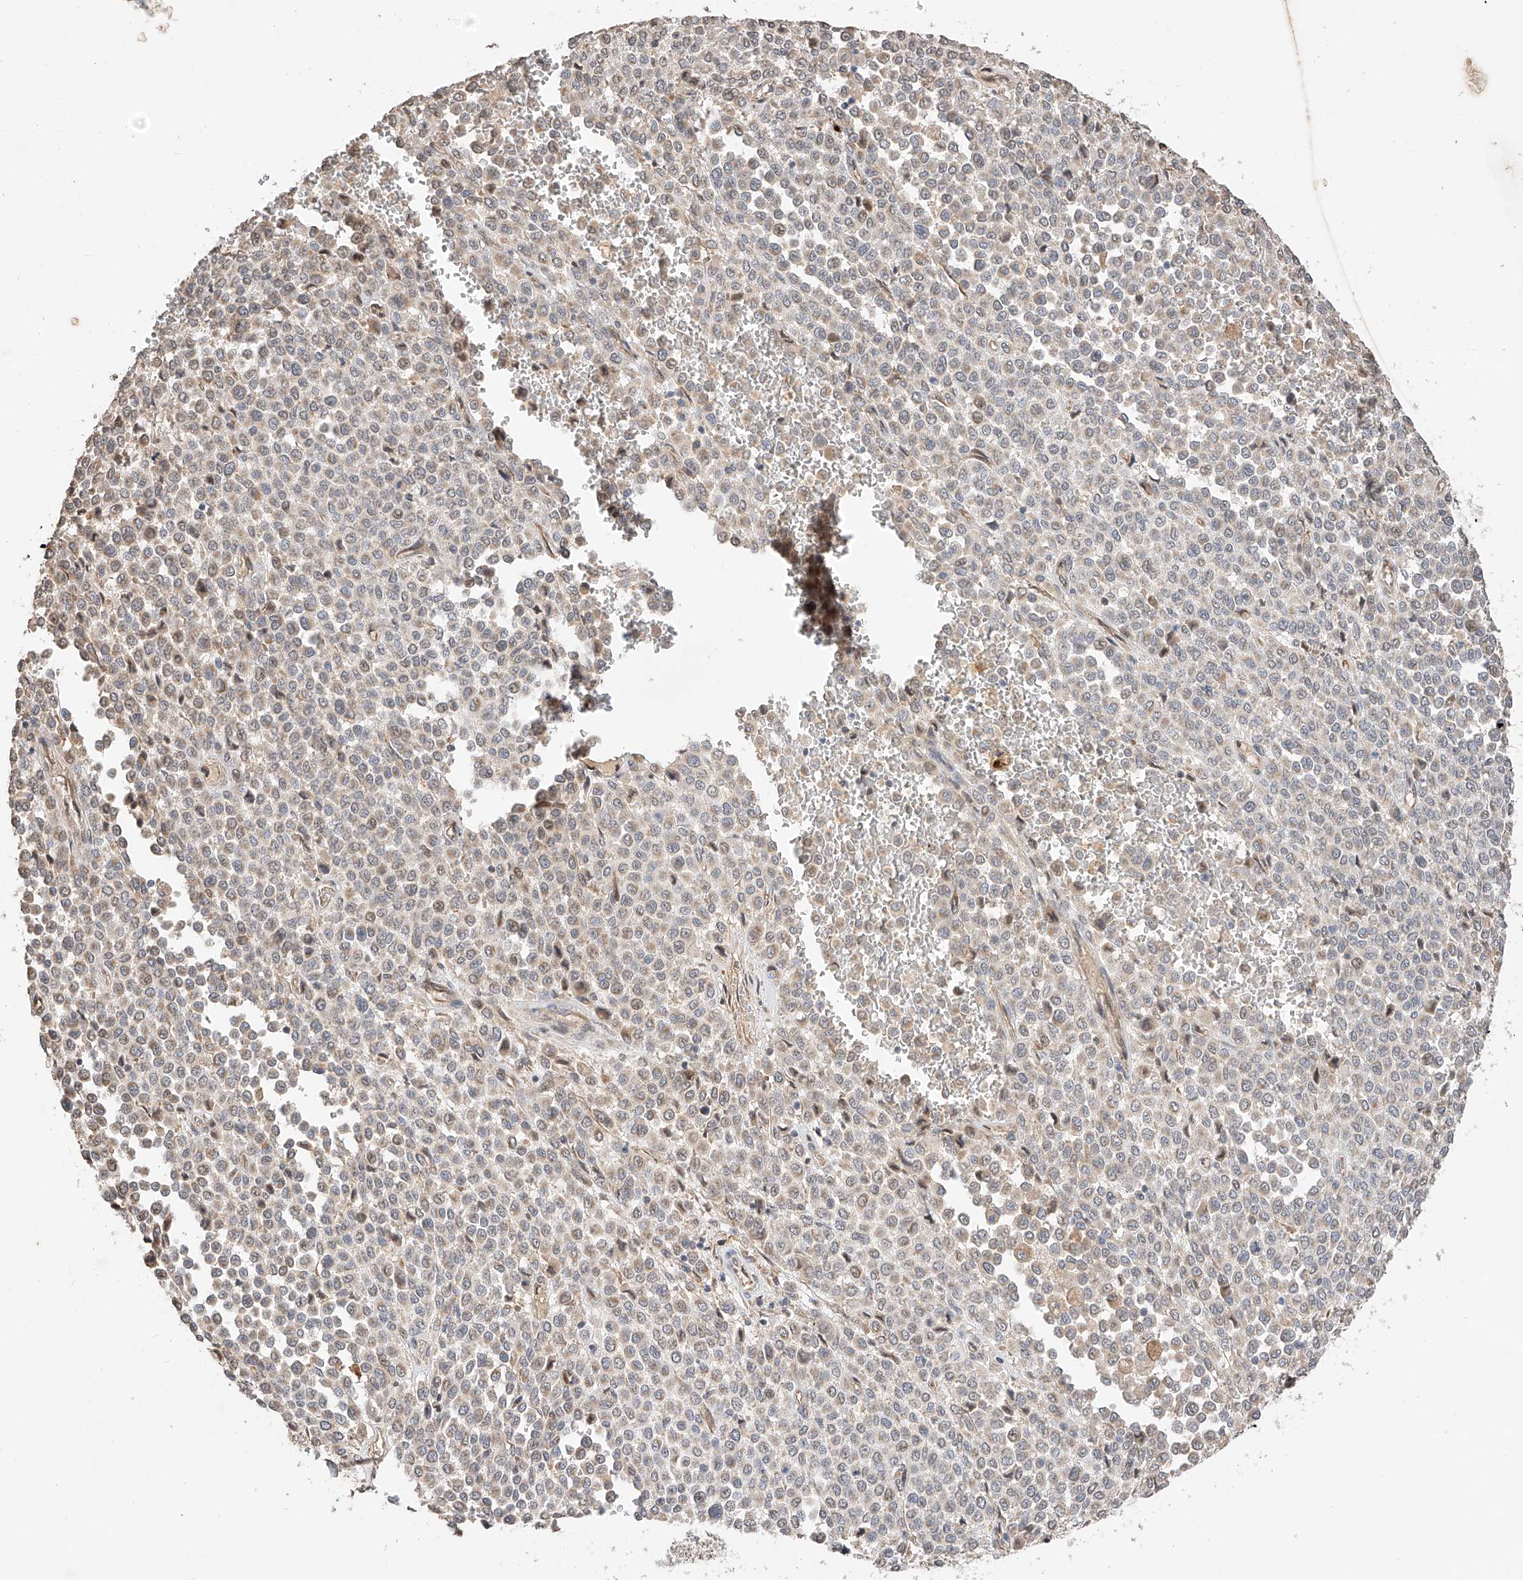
{"staining": {"intensity": "negative", "quantity": "none", "location": "none"}, "tissue": "melanoma", "cell_type": "Tumor cells", "image_type": "cancer", "snomed": [{"axis": "morphology", "description": "Malignant melanoma, Metastatic site"}, {"axis": "topography", "description": "Pancreas"}], "caption": "Tumor cells are negative for brown protein staining in malignant melanoma (metastatic site).", "gene": "SUSD6", "patient": {"sex": "female", "age": 30}}